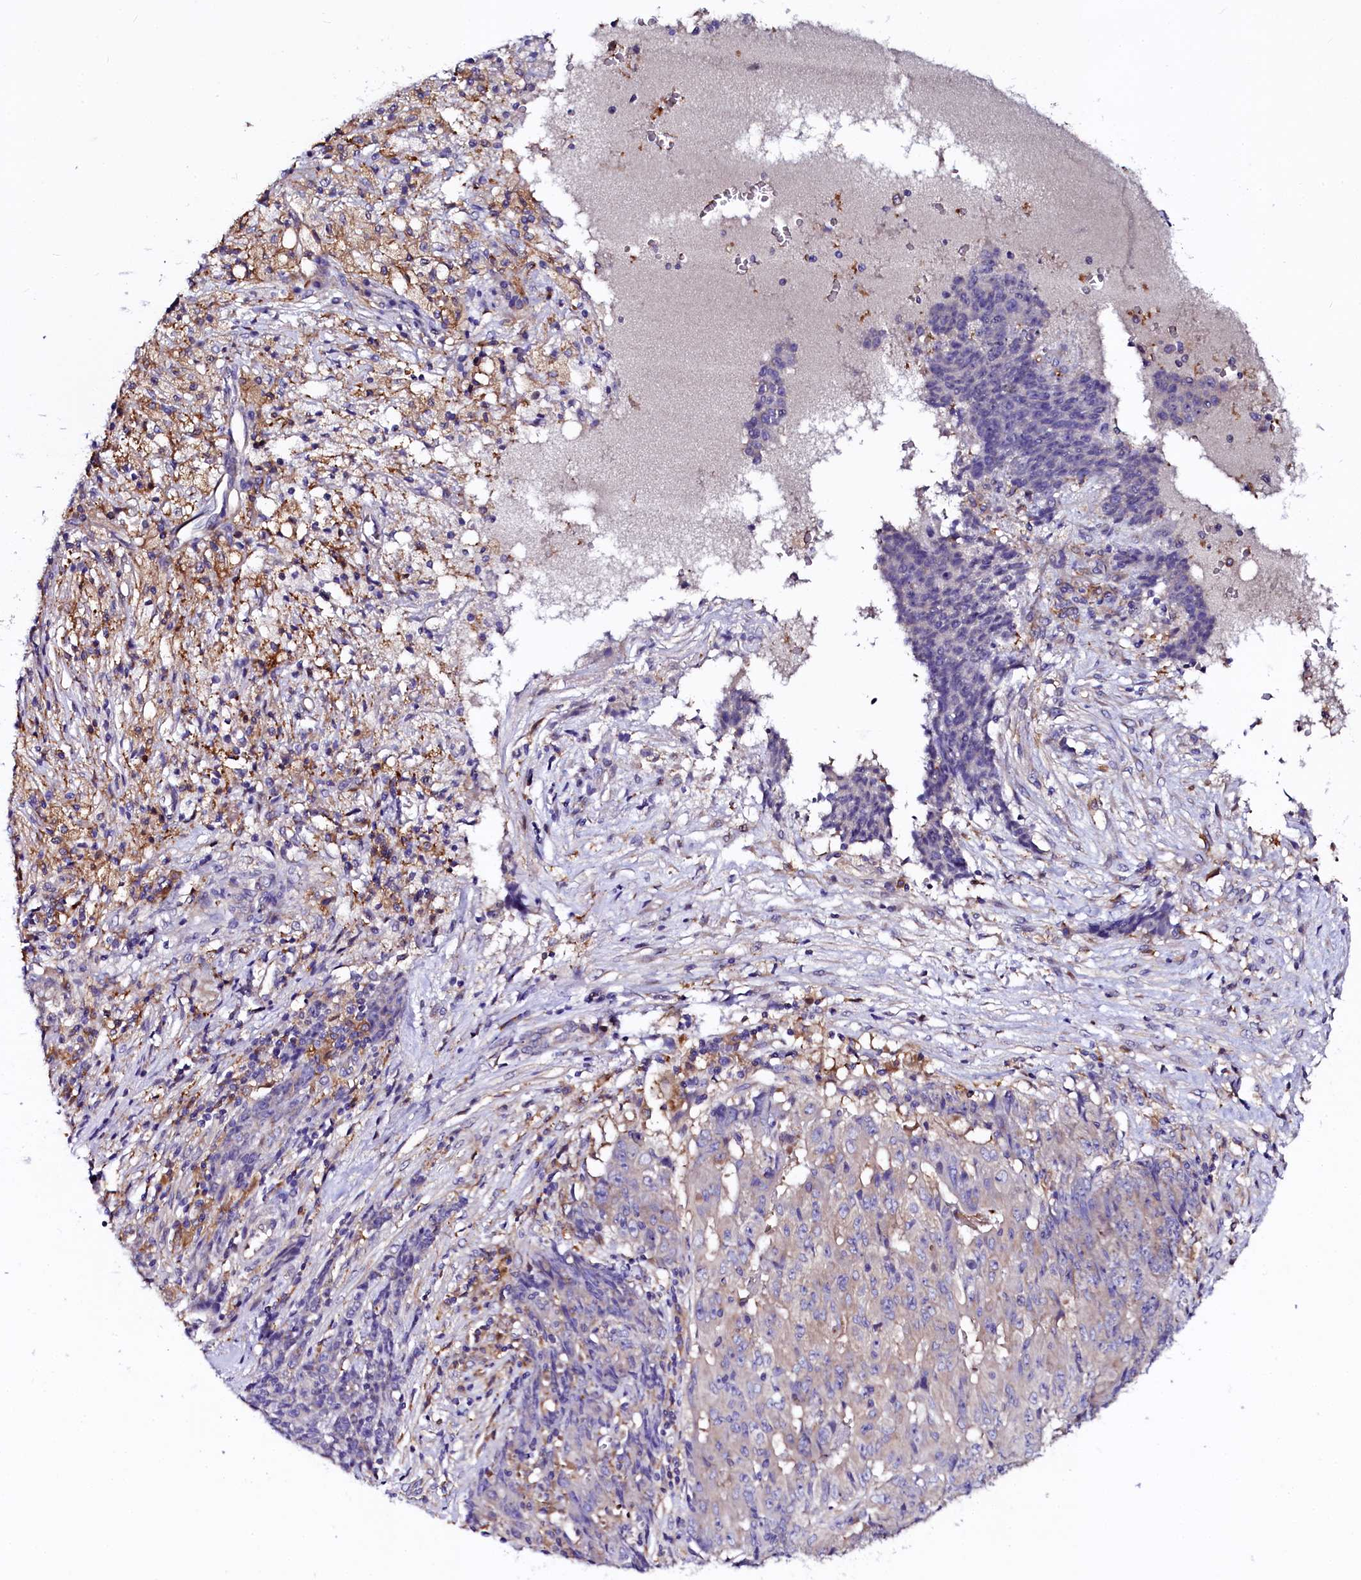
{"staining": {"intensity": "weak", "quantity": "<25%", "location": "cytoplasmic/membranous"}, "tissue": "ovarian cancer", "cell_type": "Tumor cells", "image_type": "cancer", "snomed": [{"axis": "morphology", "description": "Carcinoma, endometroid"}, {"axis": "topography", "description": "Ovary"}], "caption": "Immunohistochemistry histopathology image of ovarian cancer (endometroid carcinoma) stained for a protein (brown), which displays no staining in tumor cells.", "gene": "OTOL1", "patient": {"sex": "female", "age": 42}}